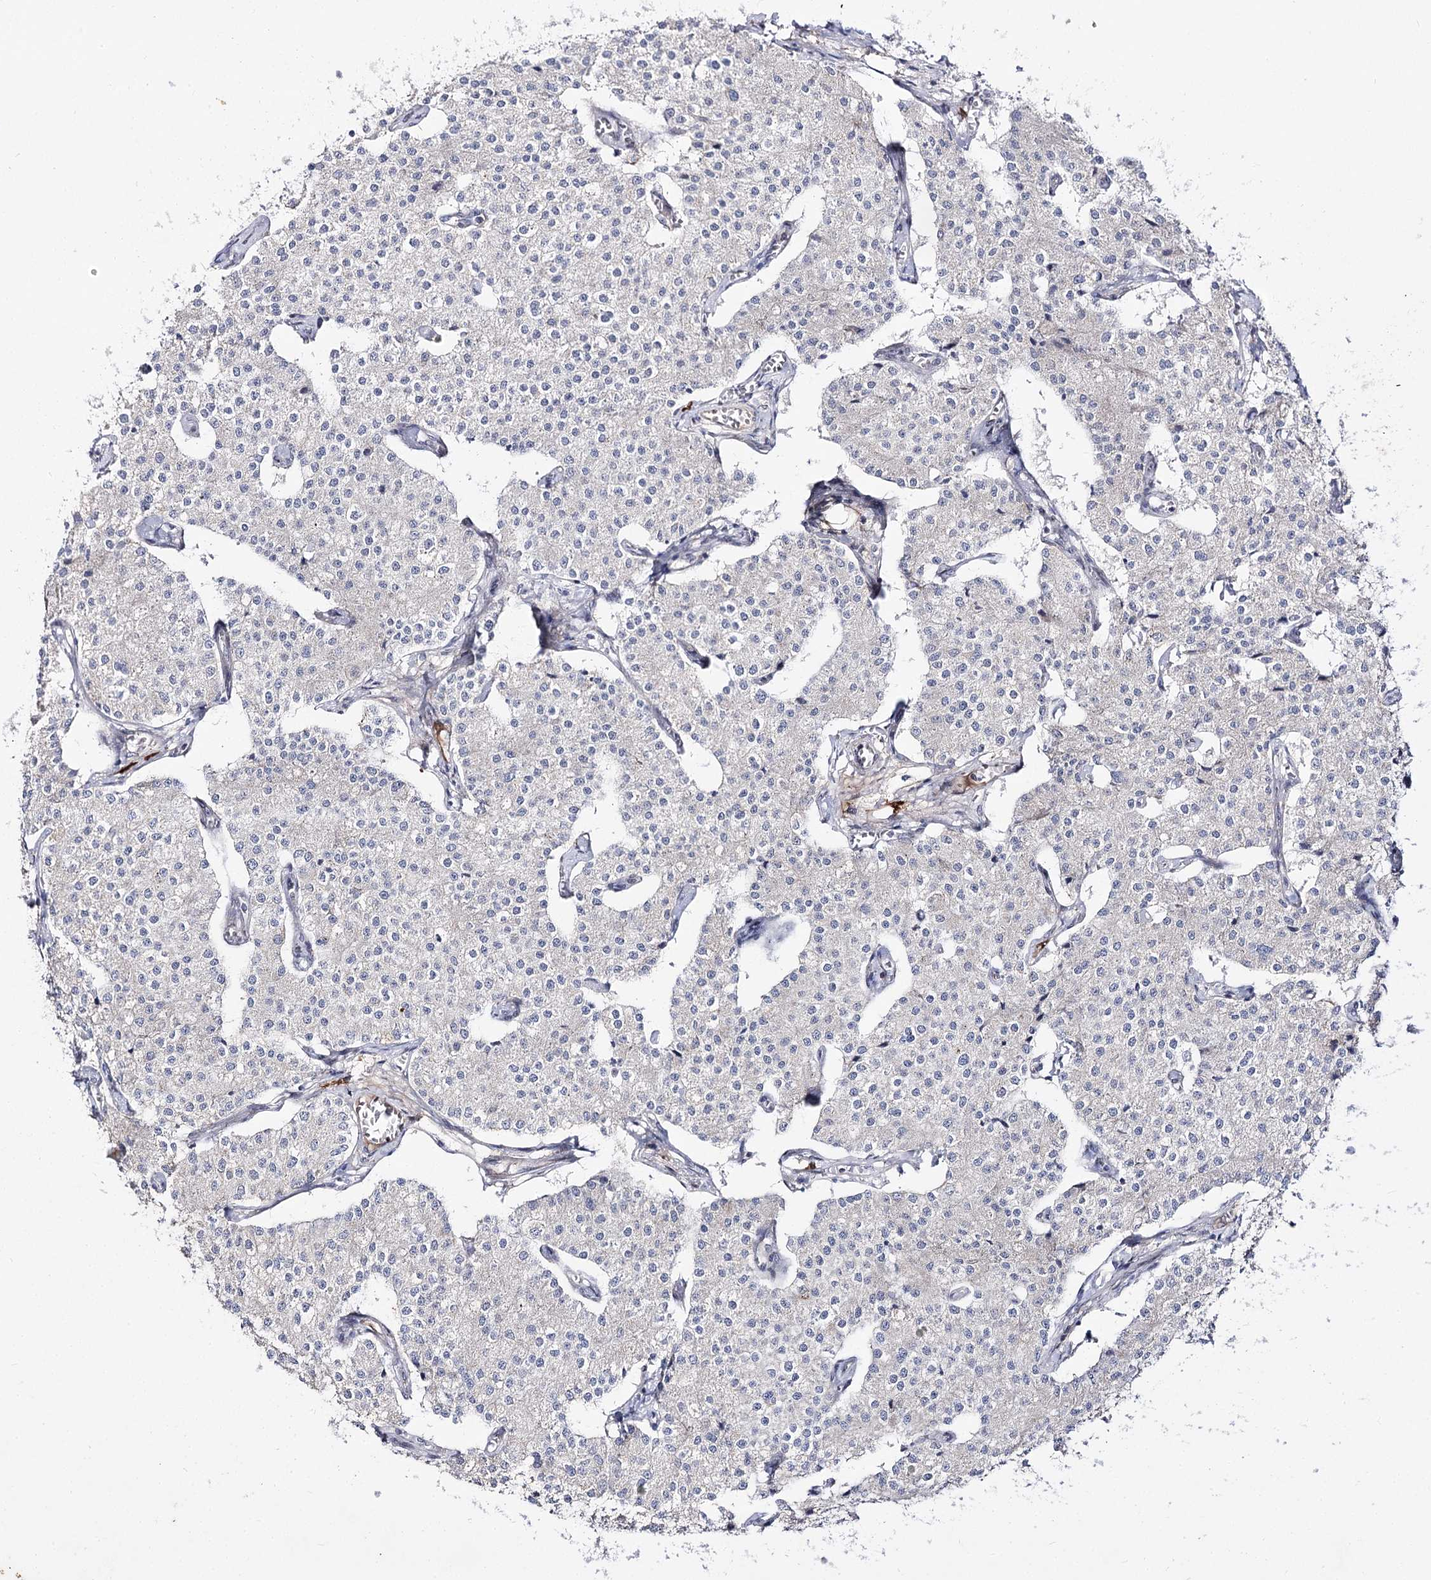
{"staining": {"intensity": "negative", "quantity": "none", "location": "none"}, "tissue": "carcinoid", "cell_type": "Tumor cells", "image_type": "cancer", "snomed": [{"axis": "morphology", "description": "Carcinoid, malignant, NOS"}, {"axis": "topography", "description": "Colon"}], "caption": "DAB (3,3'-diaminobenzidine) immunohistochemical staining of human carcinoid reveals no significant positivity in tumor cells.", "gene": "C11orf80", "patient": {"sex": "female", "age": 52}}